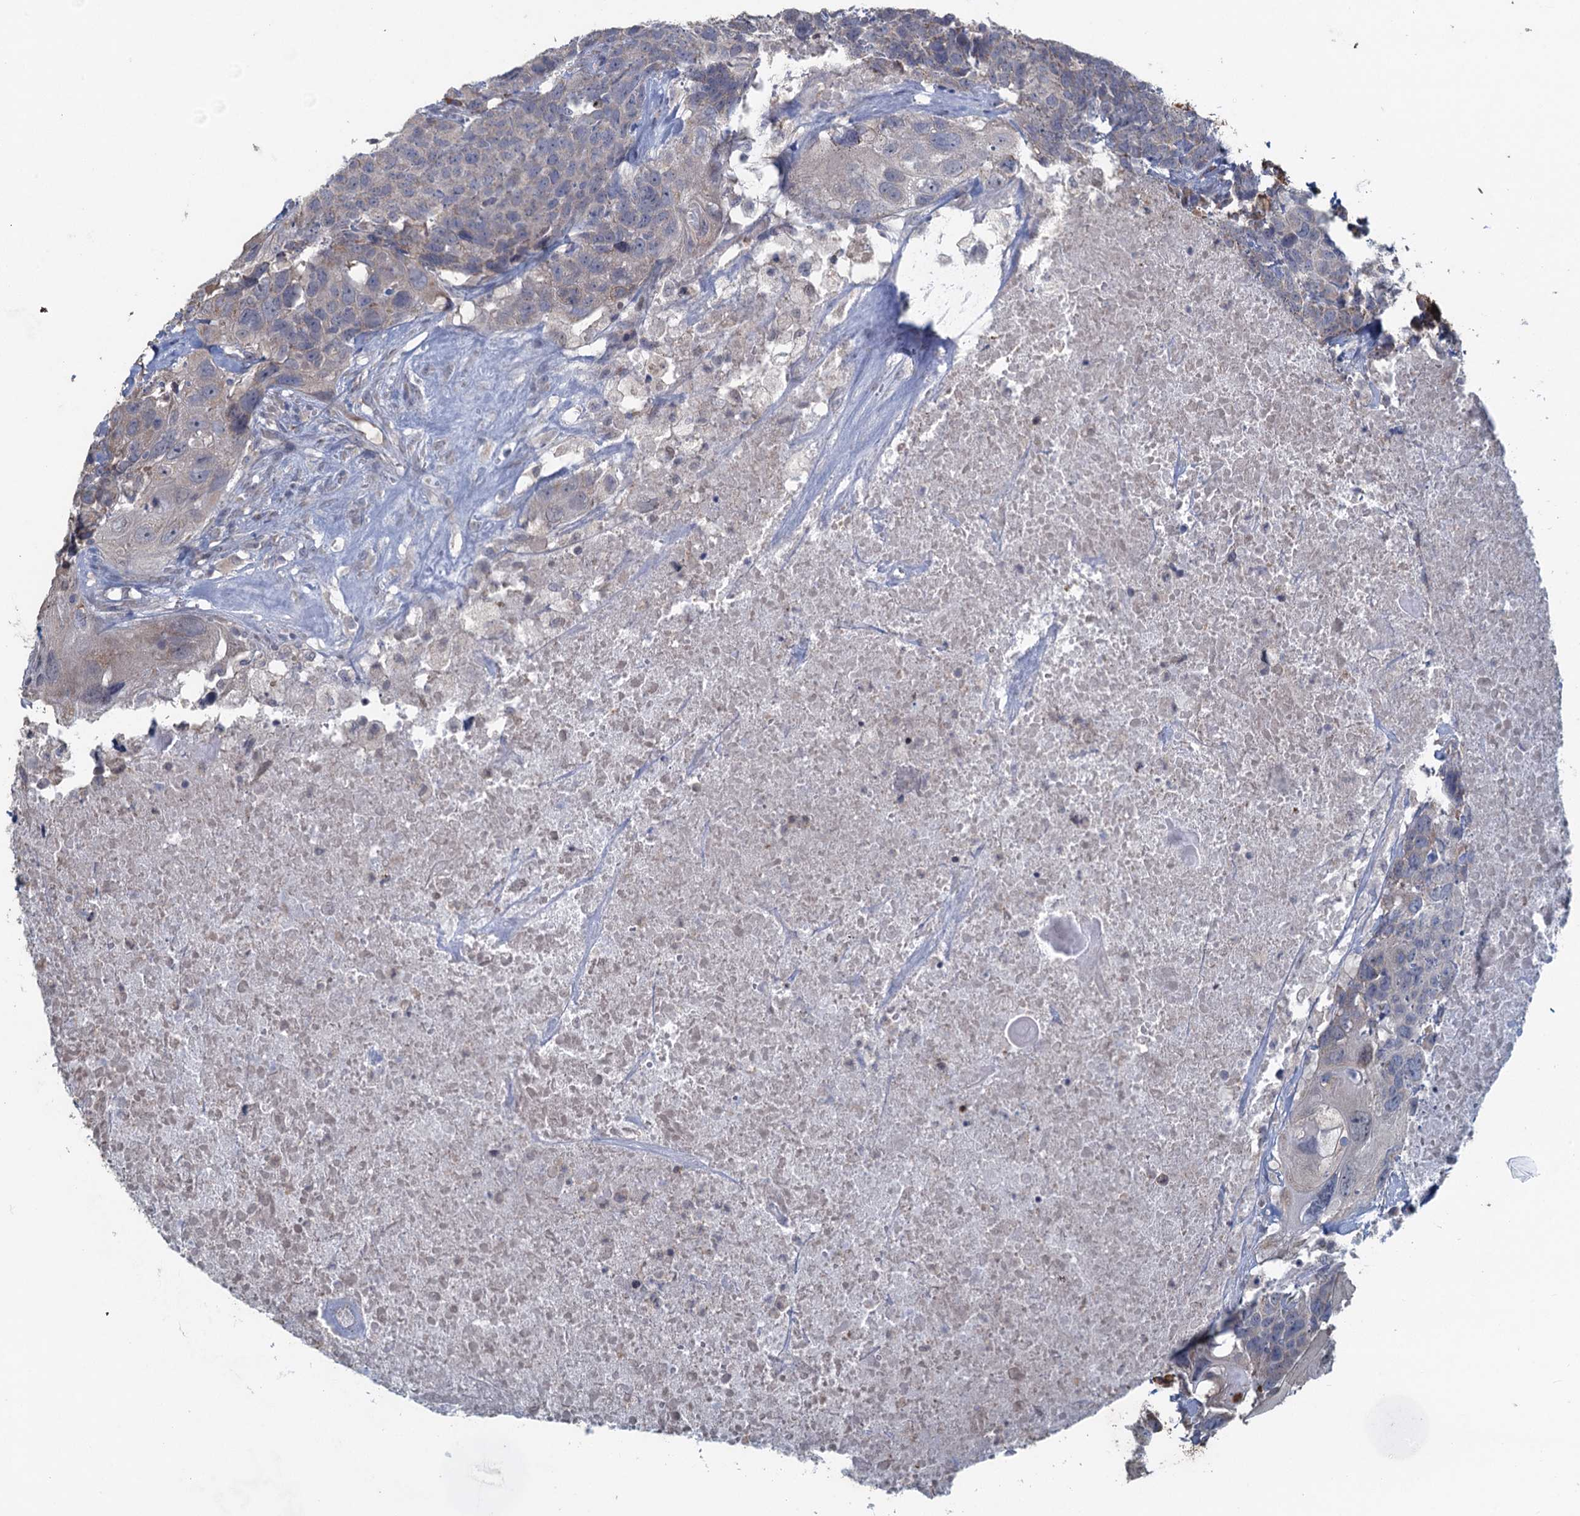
{"staining": {"intensity": "negative", "quantity": "none", "location": "none"}, "tissue": "head and neck cancer", "cell_type": "Tumor cells", "image_type": "cancer", "snomed": [{"axis": "morphology", "description": "Squamous cell carcinoma, NOS"}, {"axis": "topography", "description": "Head-Neck"}], "caption": "This histopathology image is of head and neck cancer stained with immunohistochemistry (IHC) to label a protein in brown with the nuclei are counter-stained blue. There is no staining in tumor cells.", "gene": "TEX35", "patient": {"sex": "male", "age": 66}}